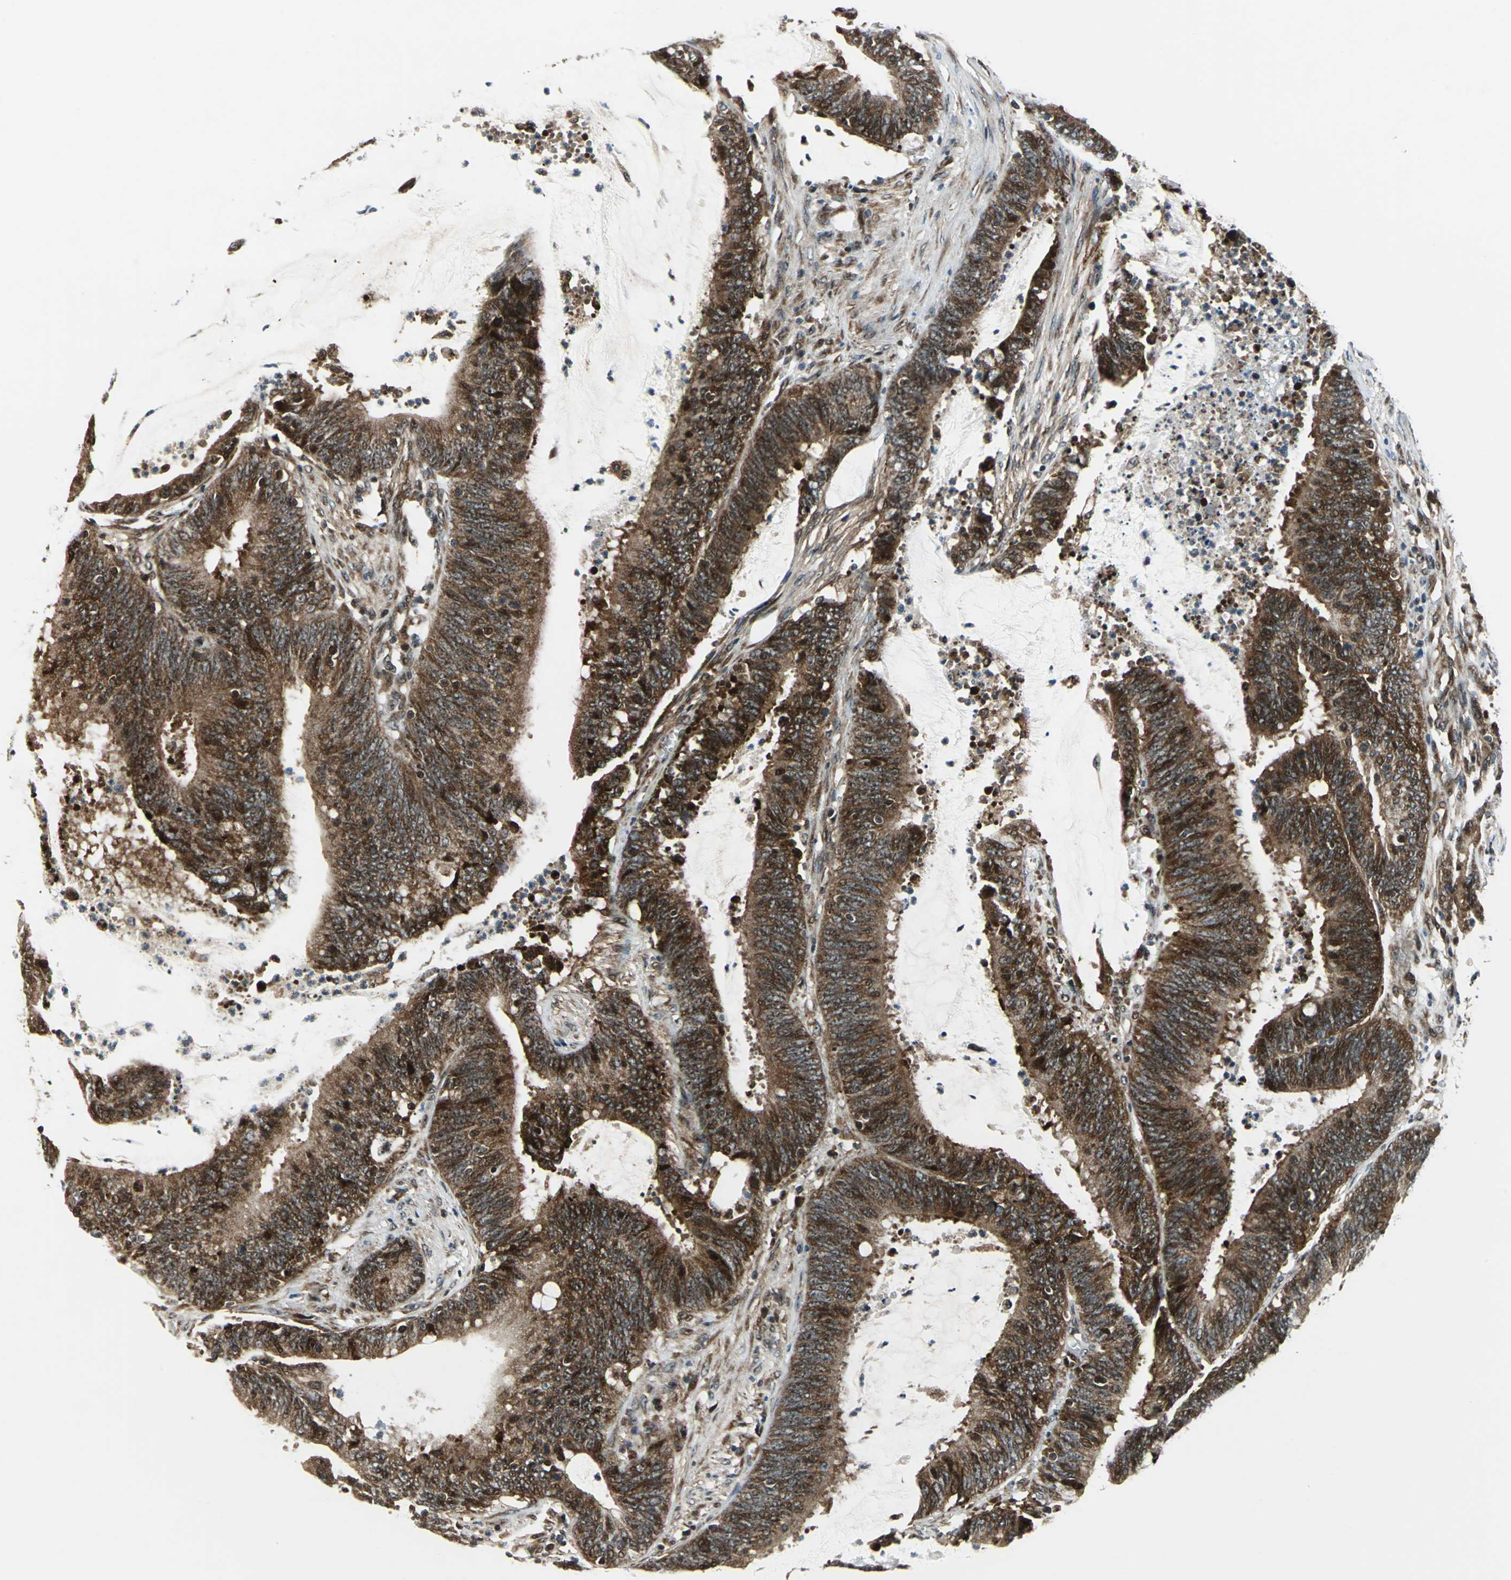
{"staining": {"intensity": "strong", "quantity": ">75%", "location": "cytoplasmic/membranous"}, "tissue": "colorectal cancer", "cell_type": "Tumor cells", "image_type": "cancer", "snomed": [{"axis": "morphology", "description": "Adenocarcinoma, NOS"}, {"axis": "topography", "description": "Rectum"}], "caption": "Strong cytoplasmic/membranous protein positivity is appreciated in approximately >75% of tumor cells in colorectal adenocarcinoma.", "gene": "AATF", "patient": {"sex": "female", "age": 66}}